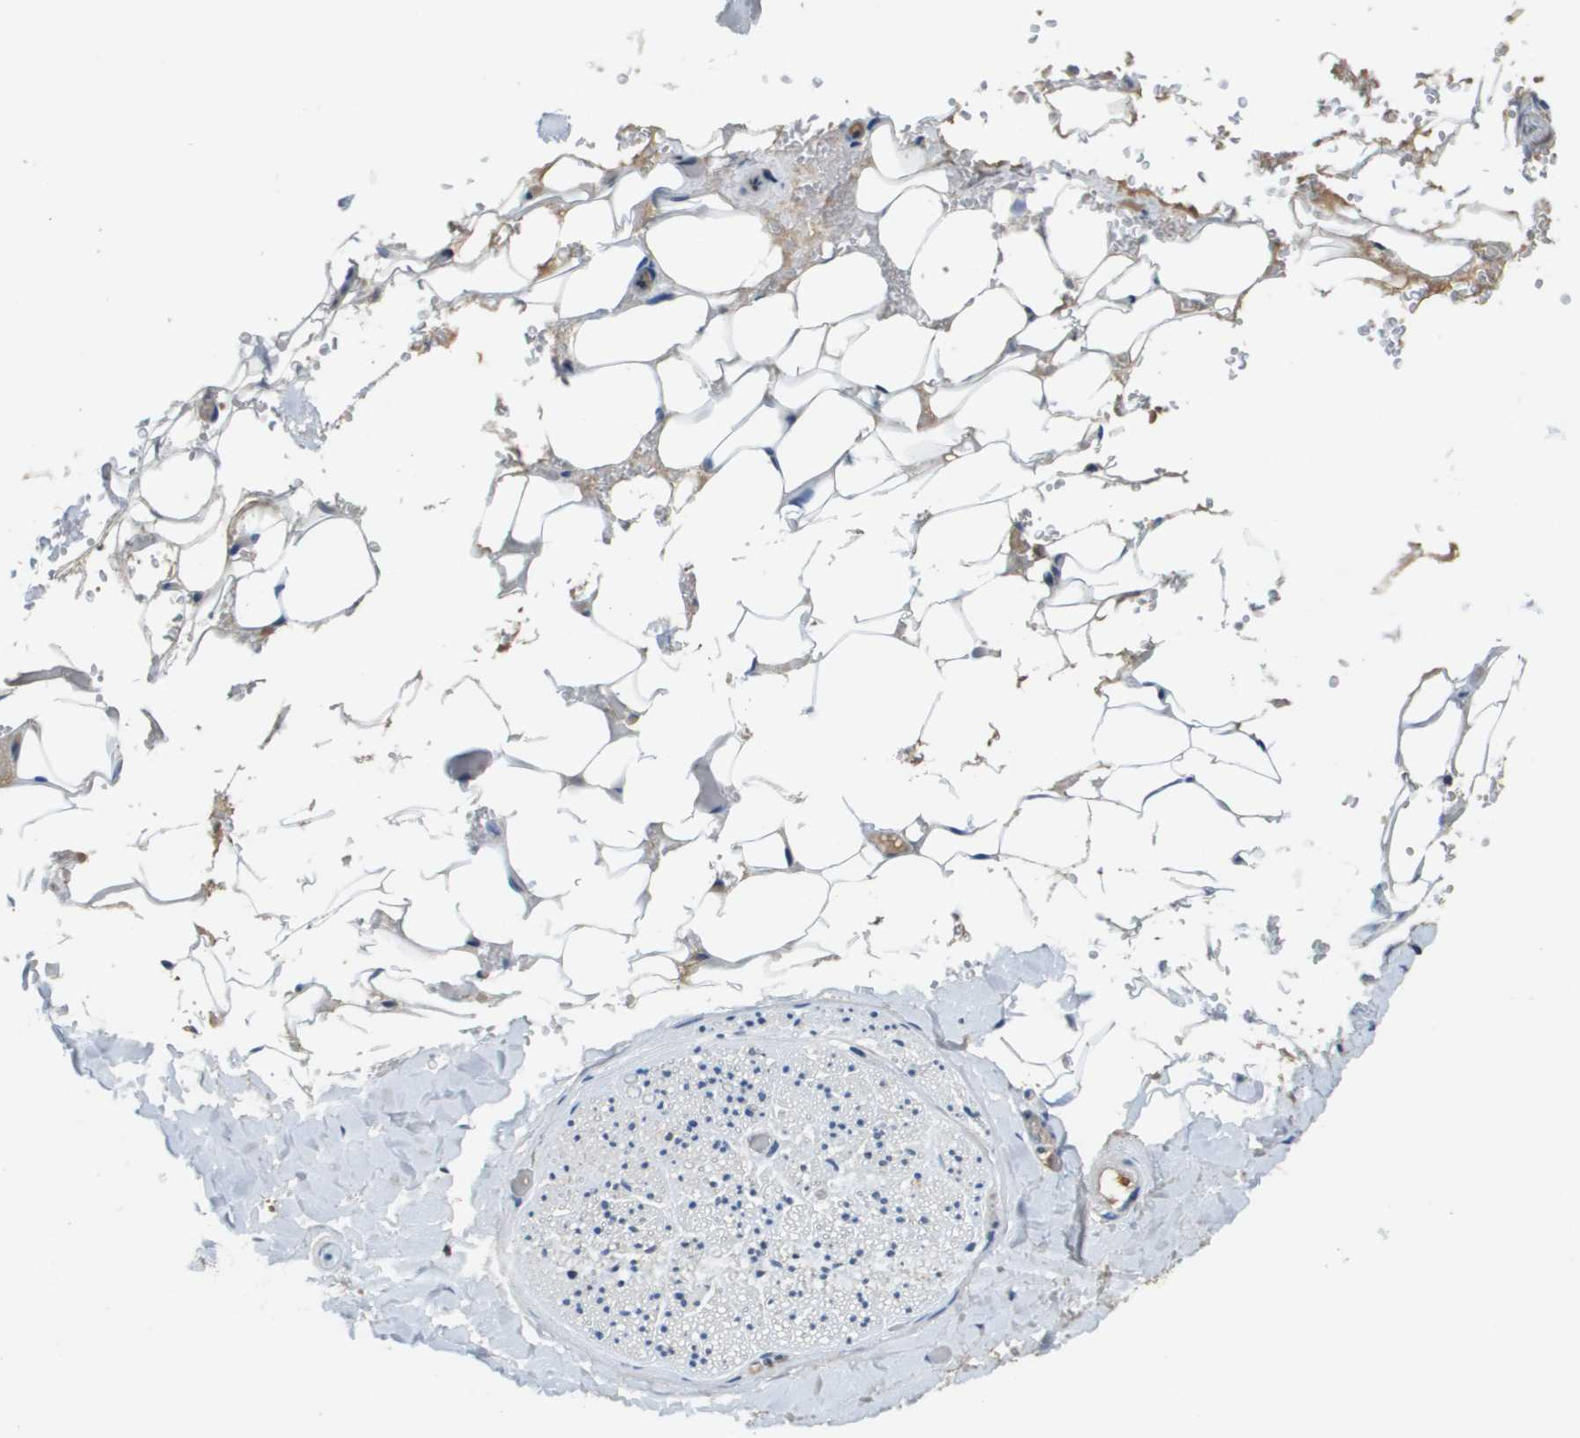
{"staining": {"intensity": "negative", "quantity": "none", "location": "none"}, "tissue": "adipose tissue", "cell_type": "Adipocytes", "image_type": "normal", "snomed": [{"axis": "morphology", "description": "Normal tissue, NOS"}, {"axis": "topography", "description": "Peripheral nerve tissue"}], "caption": "The histopathology image displays no staining of adipocytes in unremarkable adipose tissue. The staining is performed using DAB (3,3'-diaminobenzidine) brown chromogen with nuclei counter-stained in using hematoxylin.", "gene": "SLC16A3", "patient": {"sex": "male", "age": 70}}